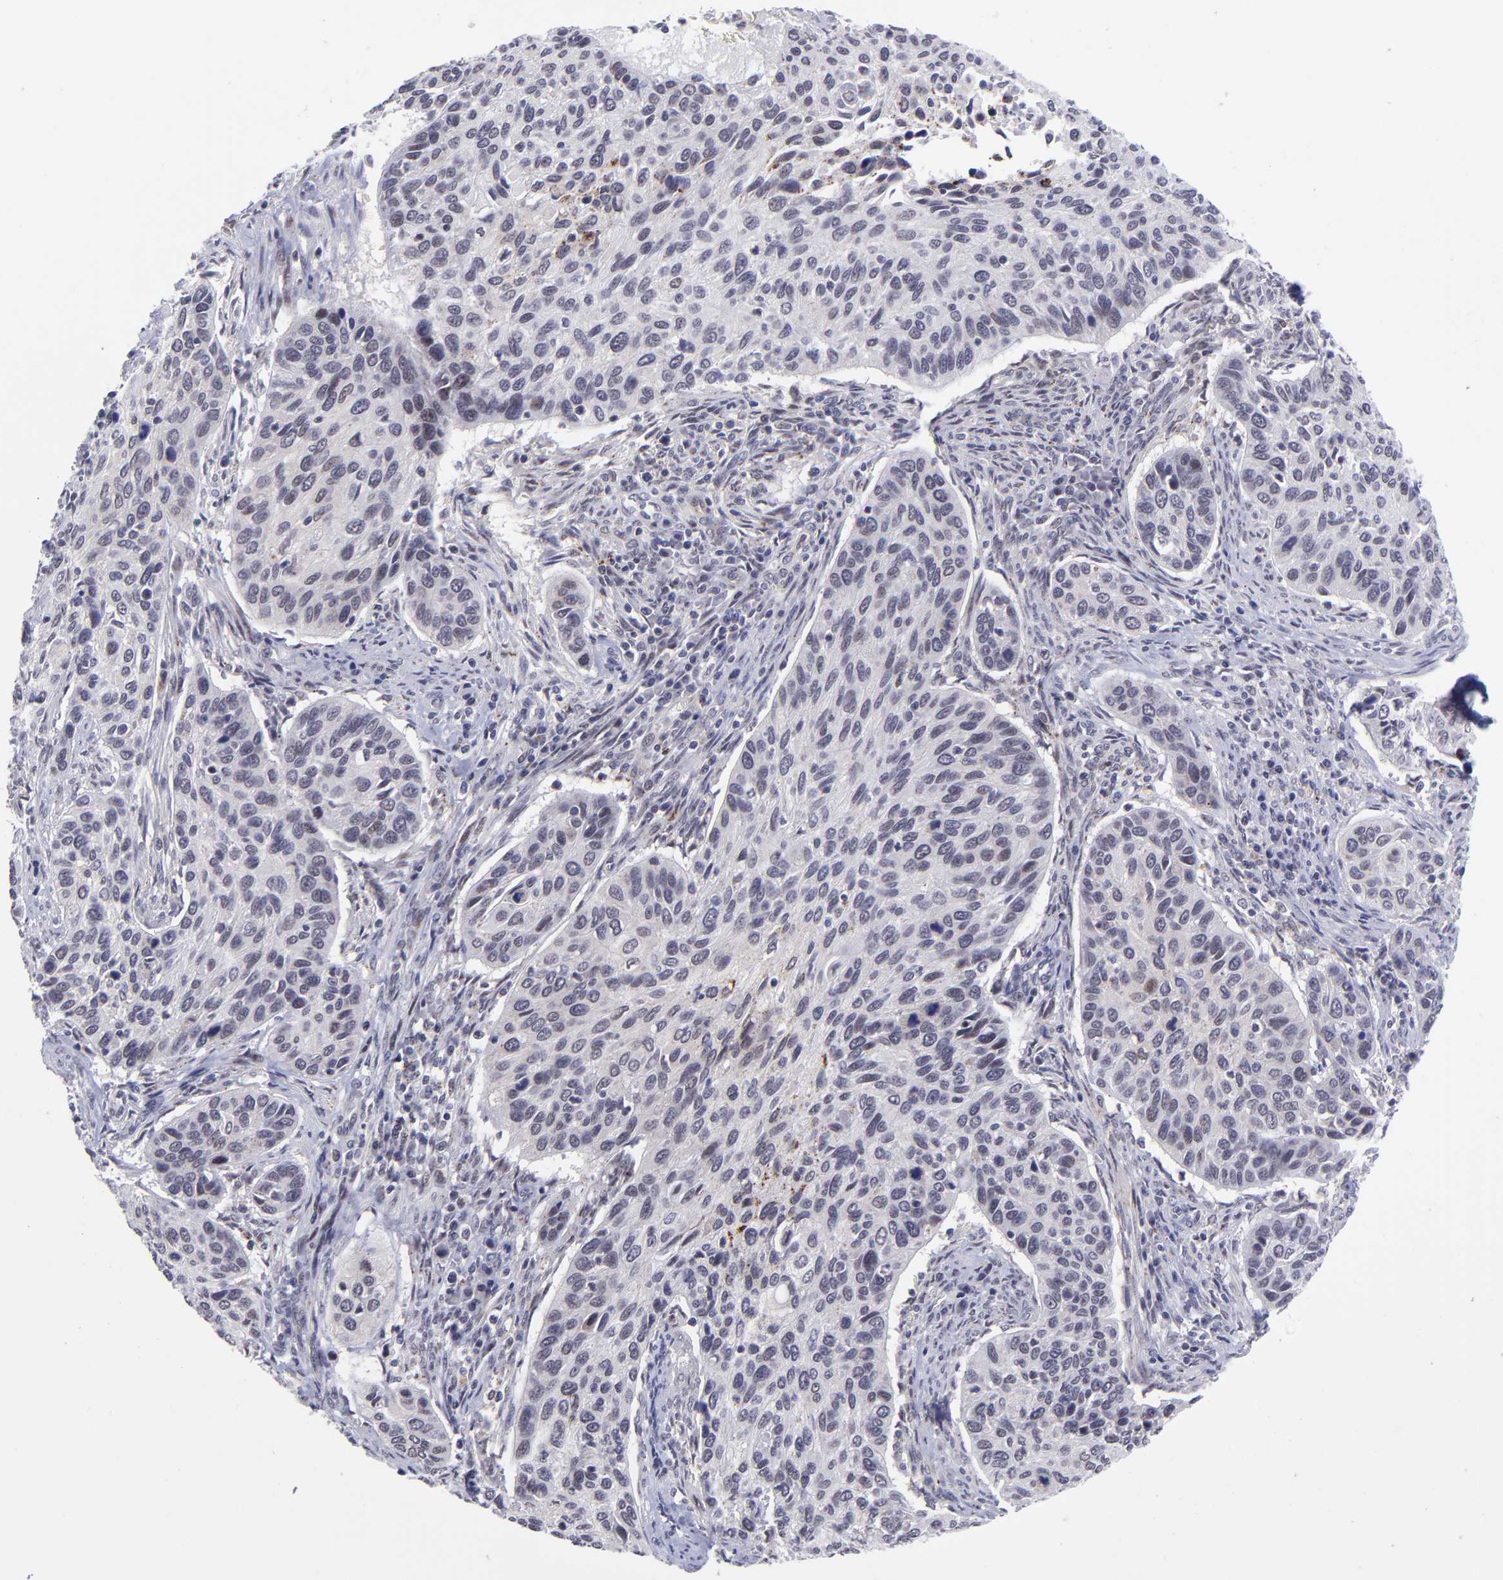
{"staining": {"intensity": "weak", "quantity": "<25%", "location": "nuclear"}, "tissue": "cervical cancer", "cell_type": "Tumor cells", "image_type": "cancer", "snomed": [{"axis": "morphology", "description": "Squamous cell carcinoma, NOS"}, {"axis": "topography", "description": "Cervix"}], "caption": "Squamous cell carcinoma (cervical) was stained to show a protein in brown. There is no significant staining in tumor cells.", "gene": "SOX6", "patient": {"sex": "female", "age": 57}}